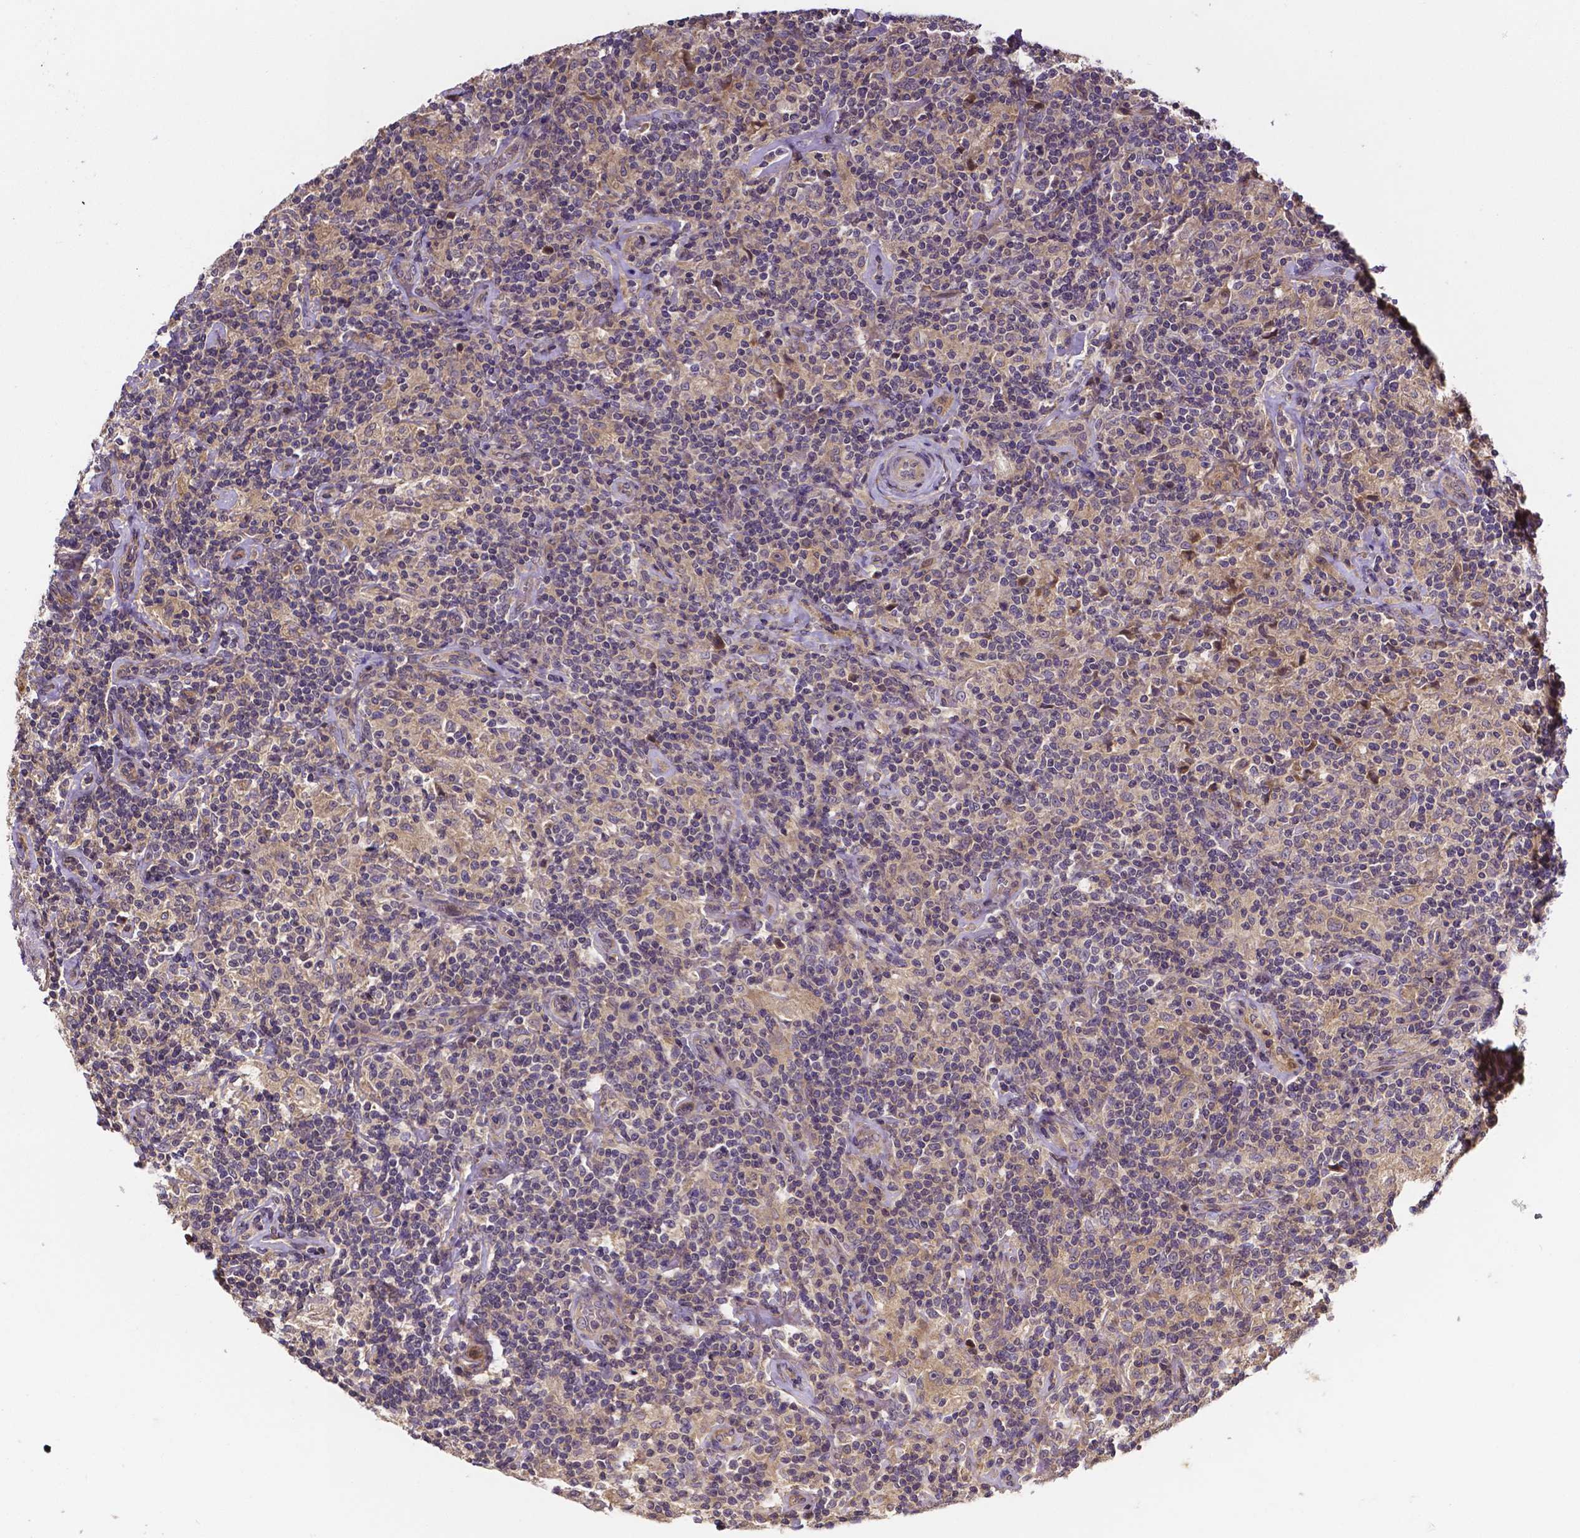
{"staining": {"intensity": "negative", "quantity": "none", "location": "none"}, "tissue": "lymphoma", "cell_type": "Tumor cells", "image_type": "cancer", "snomed": [{"axis": "morphology", "description": "Hodgkin's disease, NOS"}, {"axis": "topography", "description": "Lymph node"}], "caption": "Micrograph shows no protein expression in tumor cells of lymphoma tissue.", "gene": "RNF123", "patient": {"sex": "male", "age": 70}}